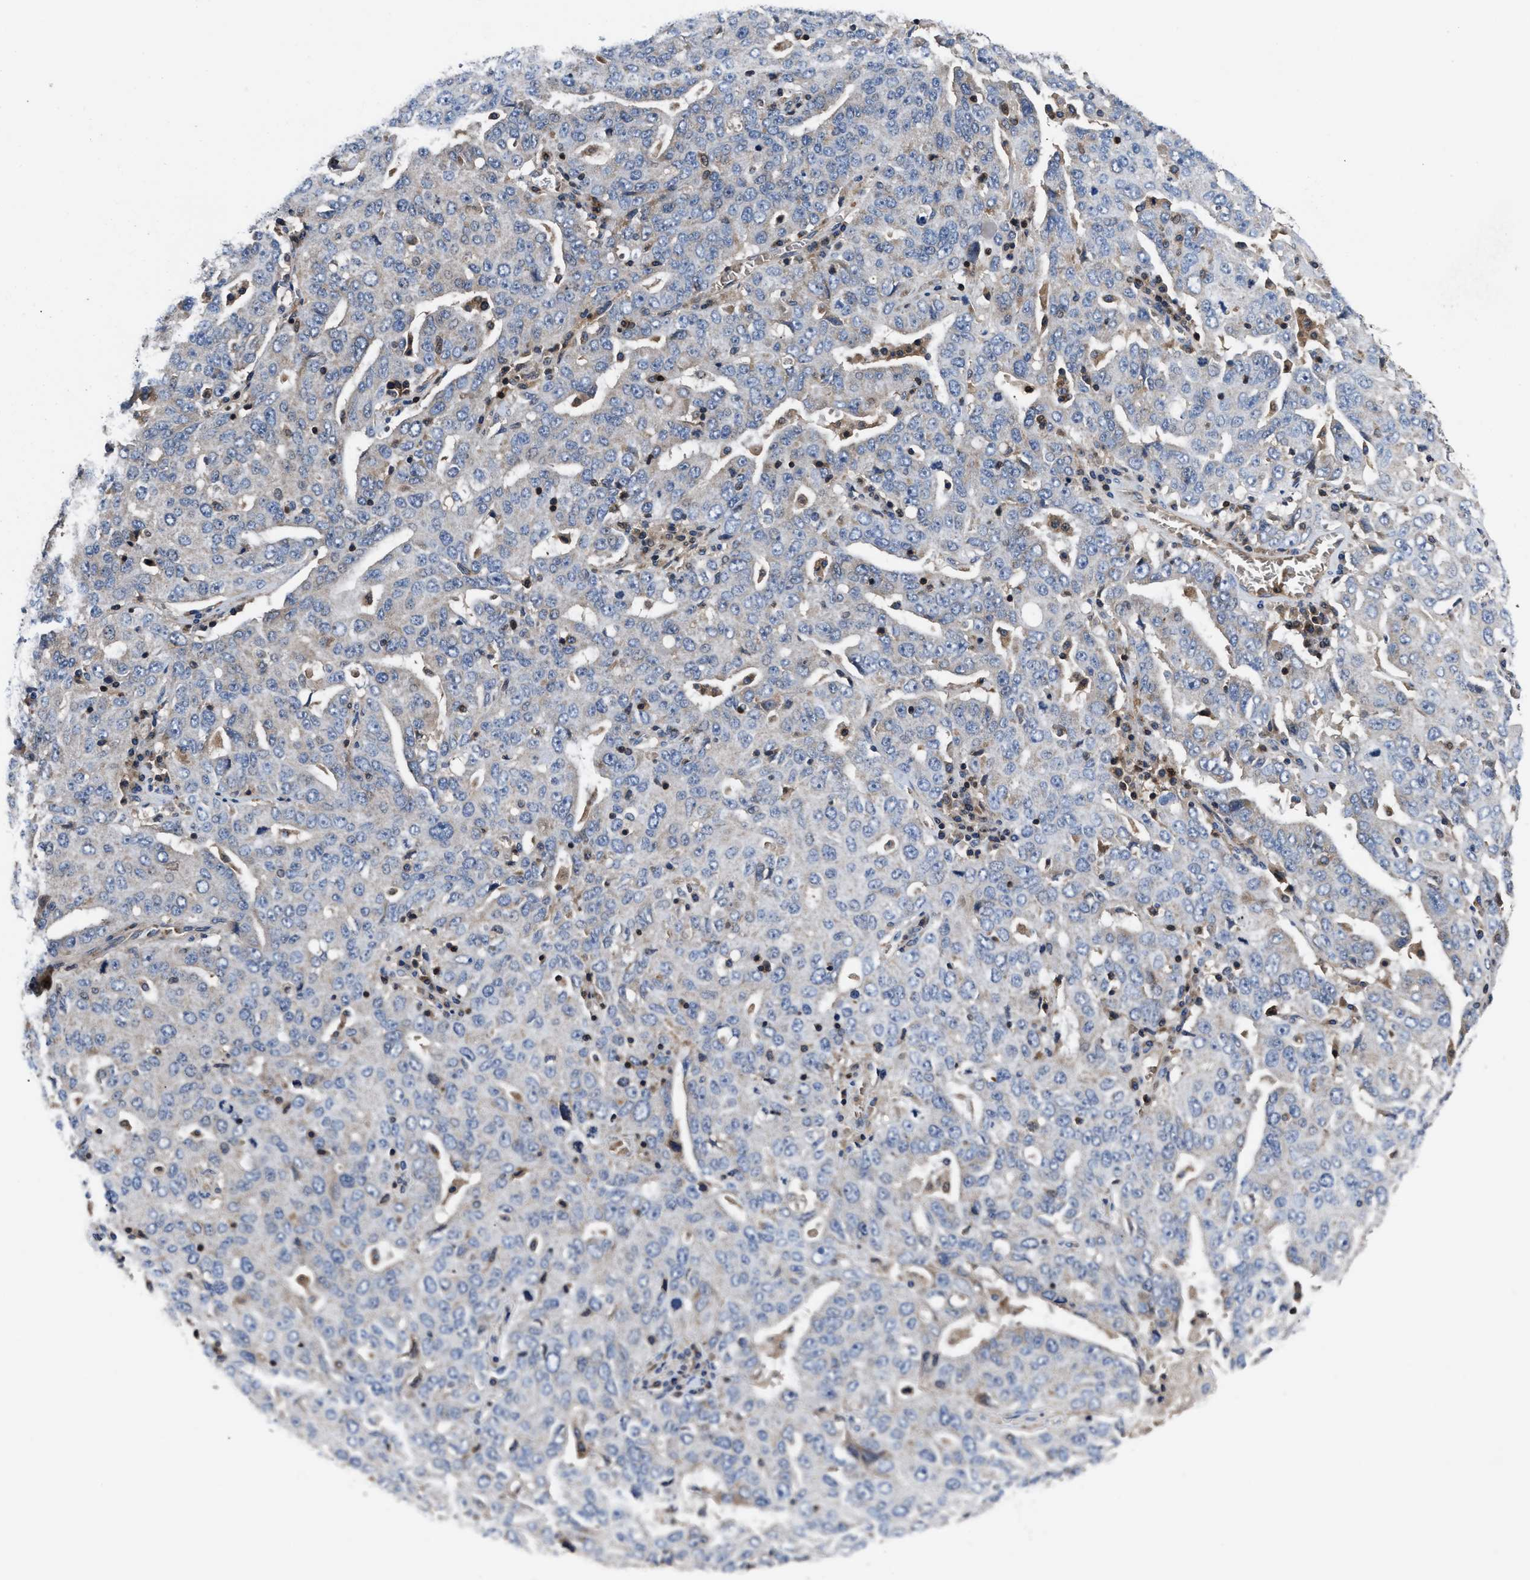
{"staining": {"intensity": "negative", "quantity": "none", "location": "none"}, "tissue": "ovarian cancer", "cell_type": "Tumor cells", "image_type": "cancer", "snomed": [{"axis": "morphology", "description": "Carcinoma, endometroid"}, {"axis": "topography", "description": "Ovary"}], "caption": "Immunohistochemistry (IHC) of human endometroid carcinoma (ovarian) displays no staining in tumor cells.", "gene": "YBEY", "patient": {"sex": "female", "age": 62}}